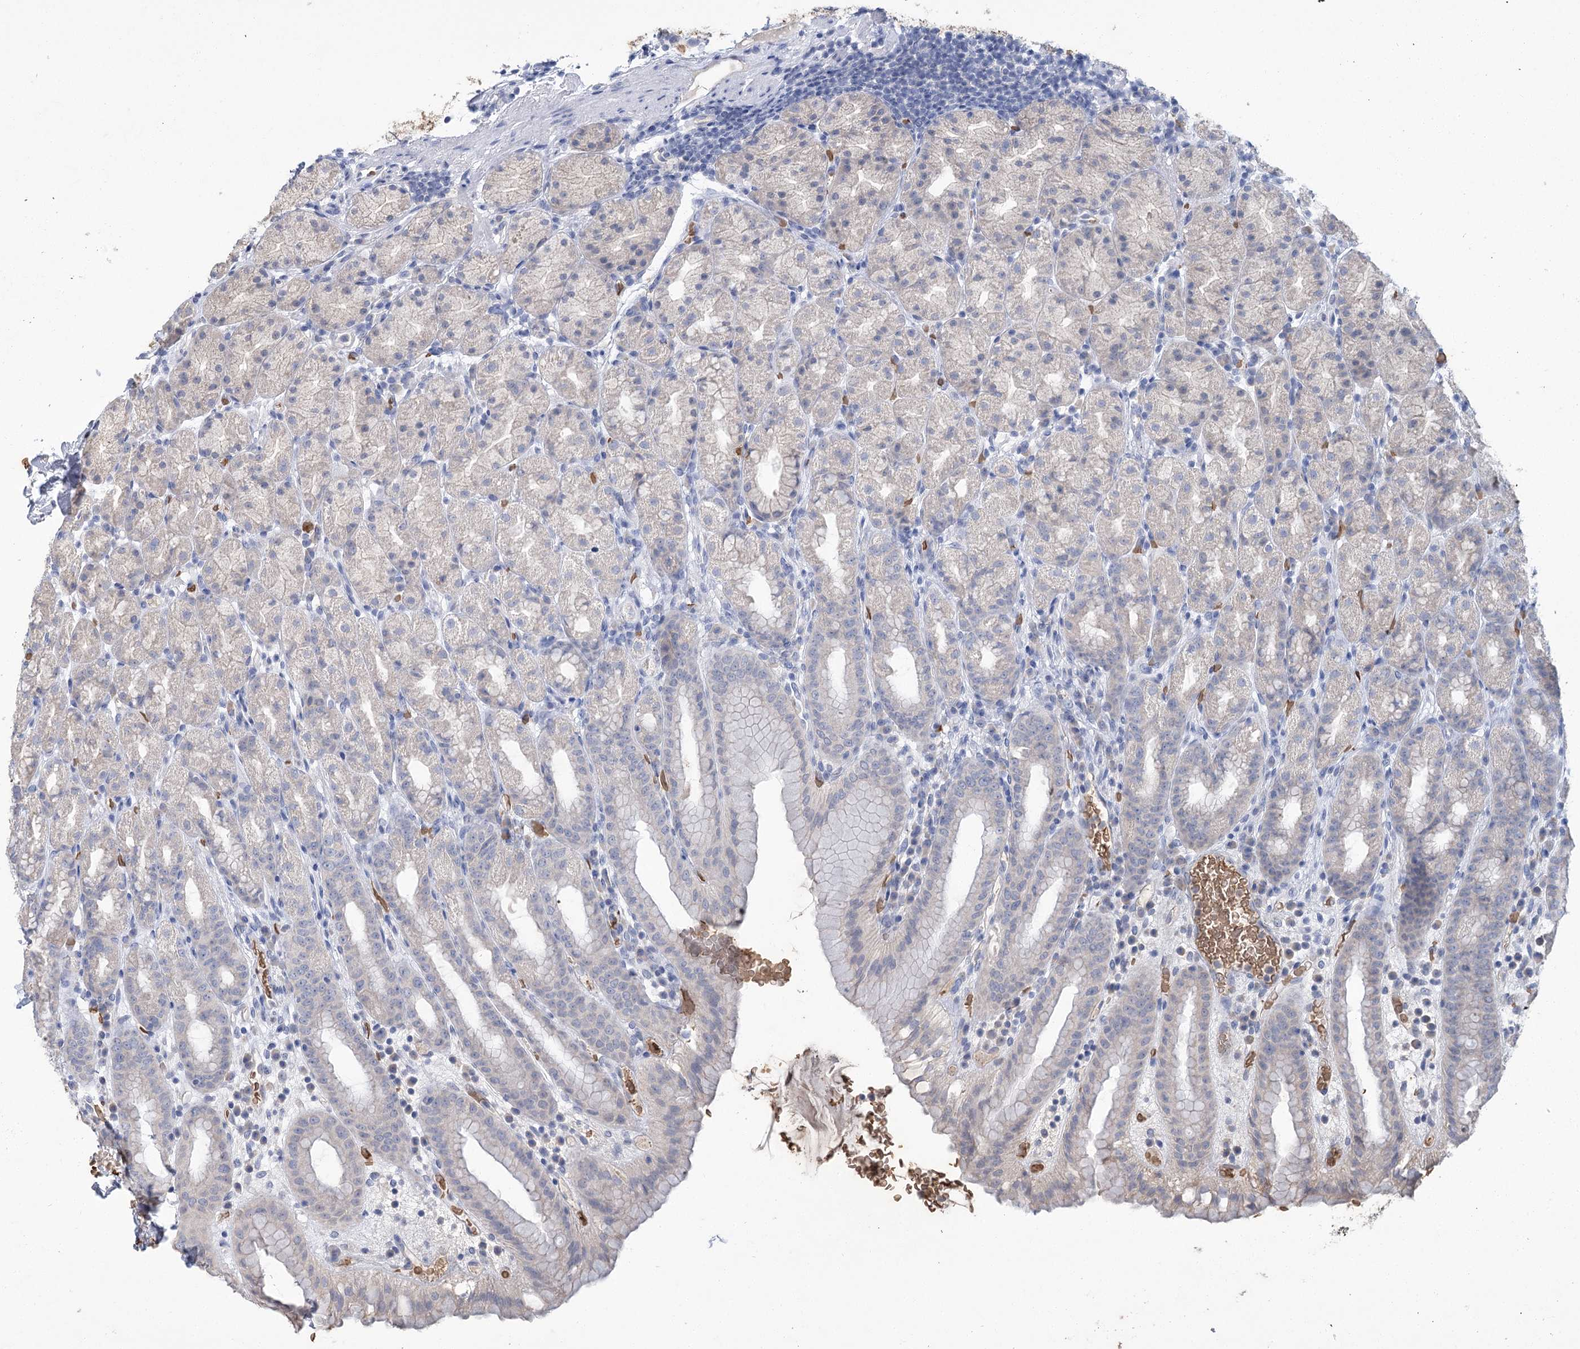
{"staining": {"intensity": "moderate", "quantity": "<25%", "location": "cytoplasmic/membranous"}, "tissue": "stomach", "cell_type": "Glandular cells", "image_type": "normal", "snomed": [{"axis": "morphology", "description": "Normal tissue, NOS"}, {"axis": "topography", "description": "Stomach, upper"}], "caption": "Immunohistochemical staining of normal human stomach exhibits moderate cytoplasmic/membranous protein staining in approximately <25% of glandular cells. (IHC, brightfield microscopy, high magnification).", "gene": "HBA1", "patient": {"sex": "male", "age": 68}}